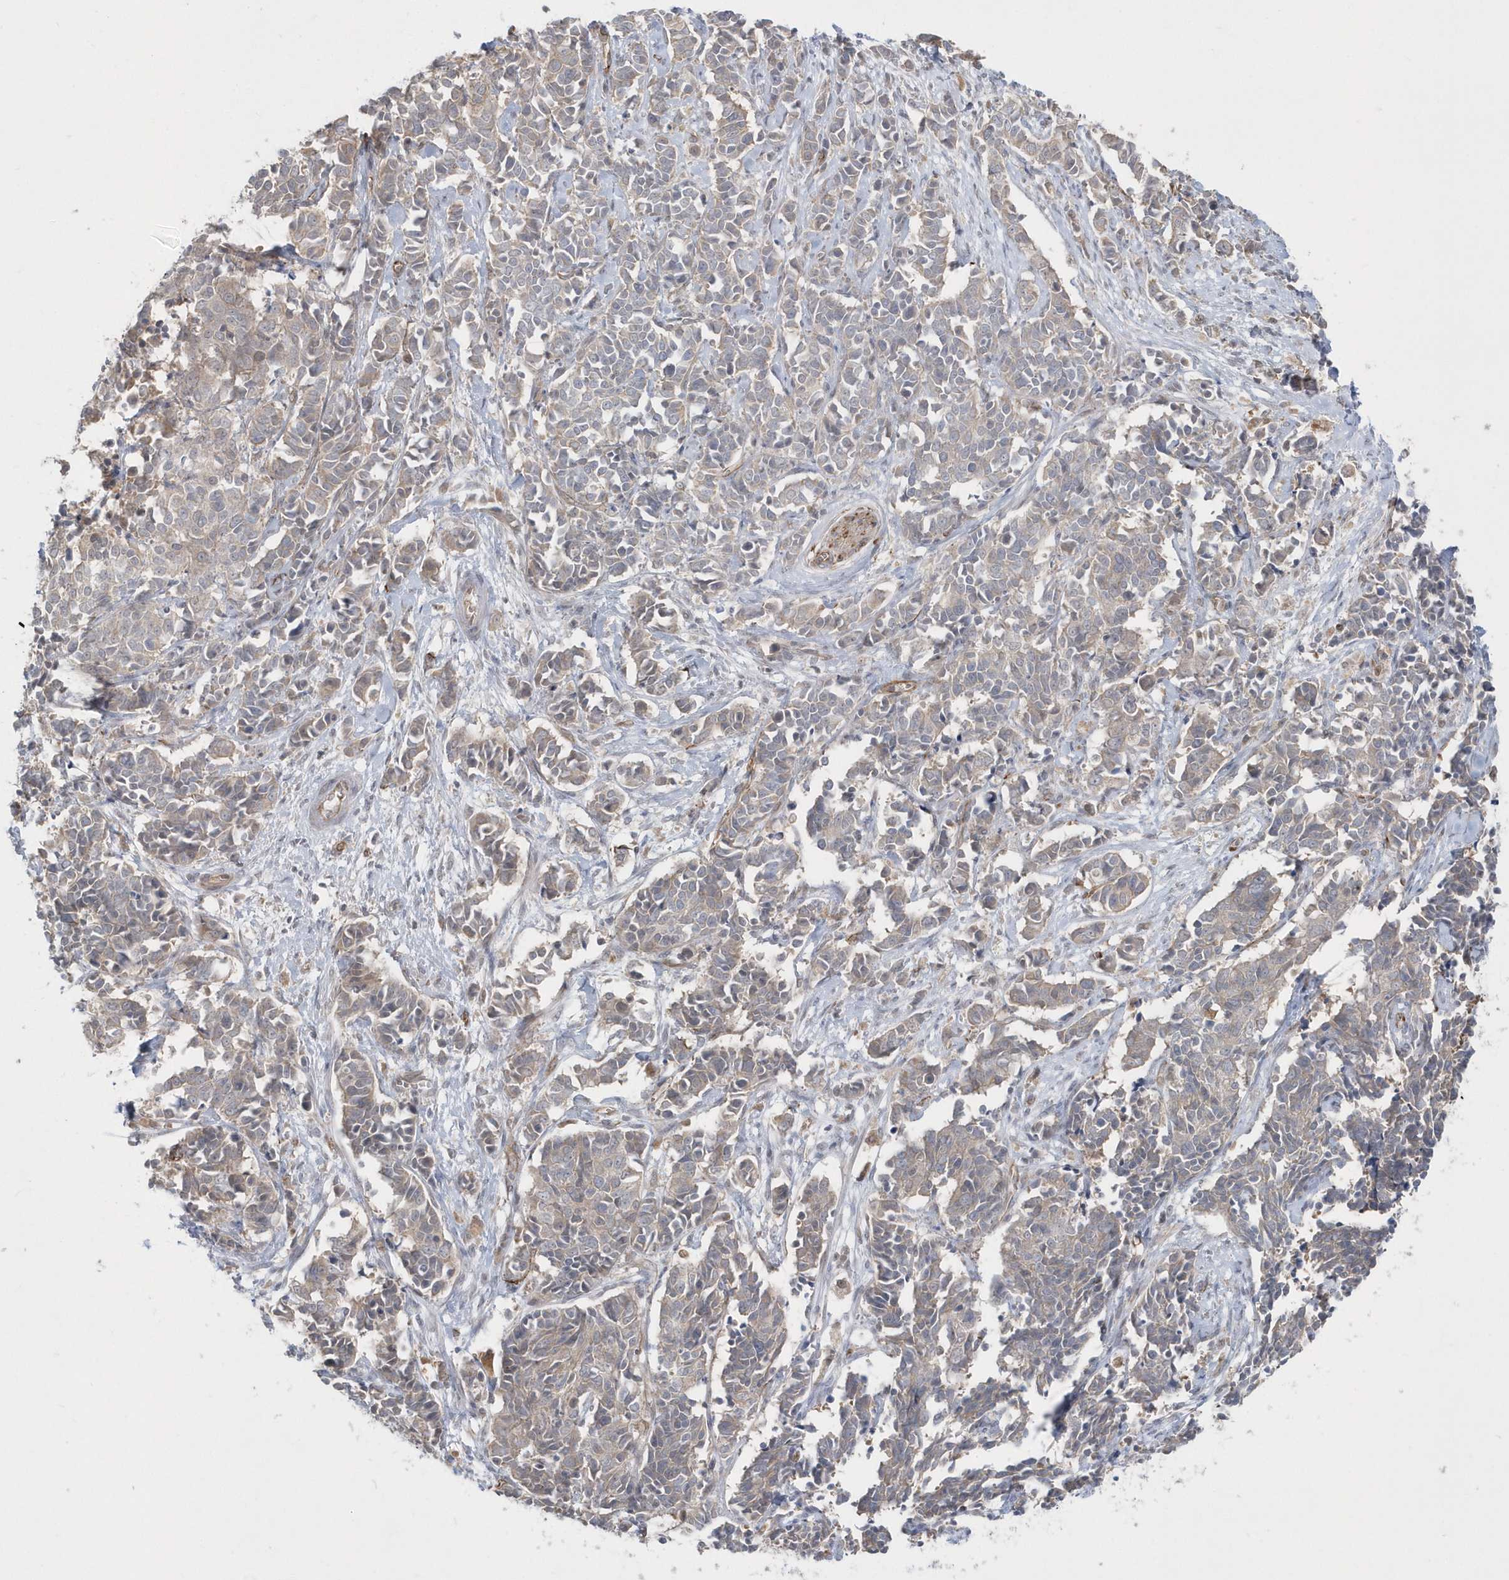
{"staining": {"intensity": "negative", "quantity": "none", "location": "none"}, "tissue": "cervical cancer", "cell_type": "Tumor cells", "image_type": "cancer", "snomed": [{"axis": "morphology", "description": "Normal tissue, NOS"}, {"axis": "morphology", "description": "Squamous cell carcinoma, NOS"}, {"axis": "topography", "description": "Cervix"}], "caption": "Immunohistochemical staining of human cervical cancer exhibits no significant staining in tumor cells.", "gene": "DHX57", "patient": {"sex": "female", "age": 35}}